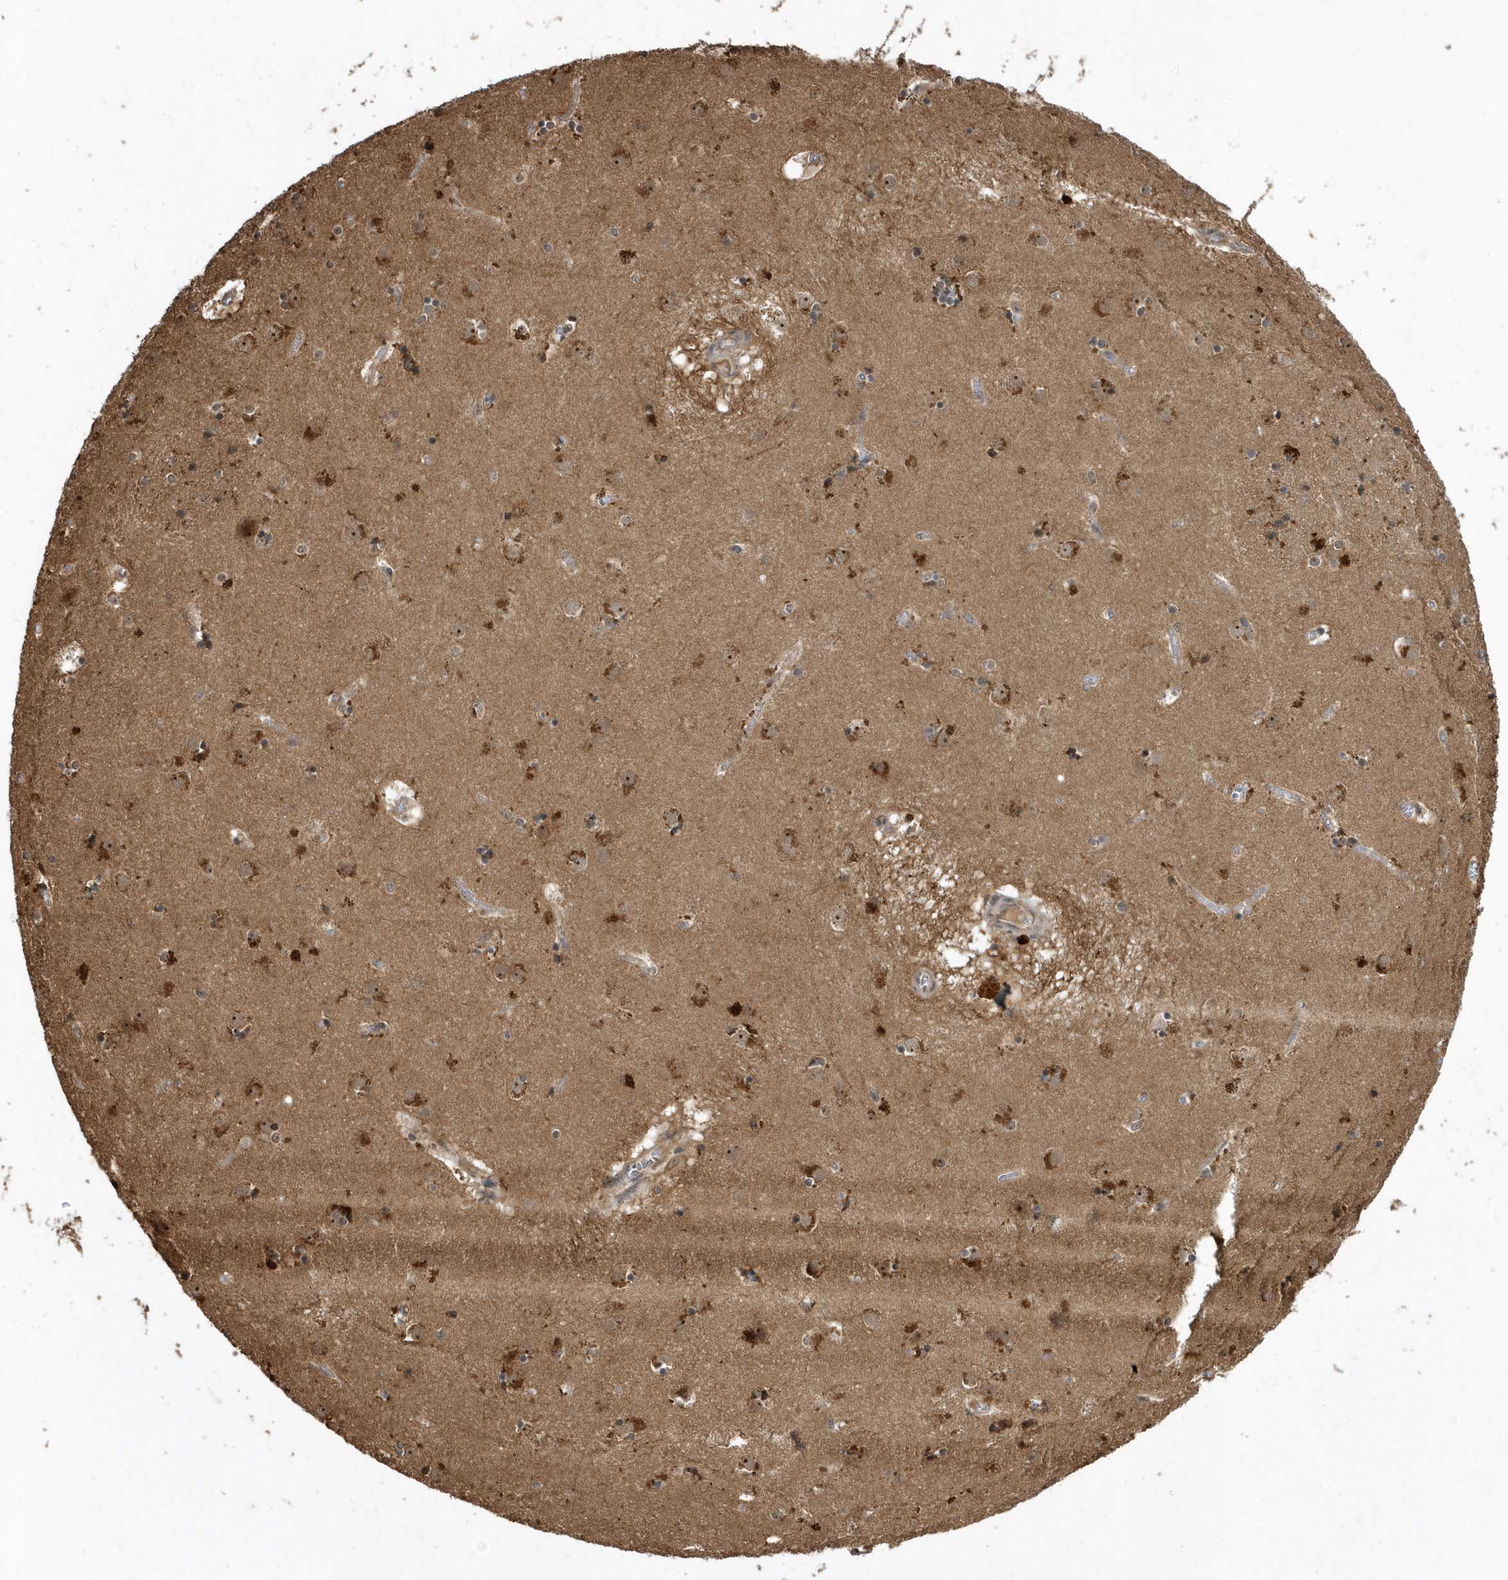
{"staining": {"intensity": "weak", "quantity": "25%-75%", "location": "cytoplasmic/membranous"}, "tissue": "caudate", "cell_type": "Glial cells", "image_type": "normal", "snomed": [{"axis": "morphology", "description": "Normal tissue, NOS"}, {"axis": "topography", "description": "Lateral ventricle wall"}], "caption": "Caudate stained with a brown dye reveals weak cytoplasmic/membranous positive expression in about 25%-75% of glial cells.", "gene": "WASHC5", "patient": {"sex": "male", "age": 70}}